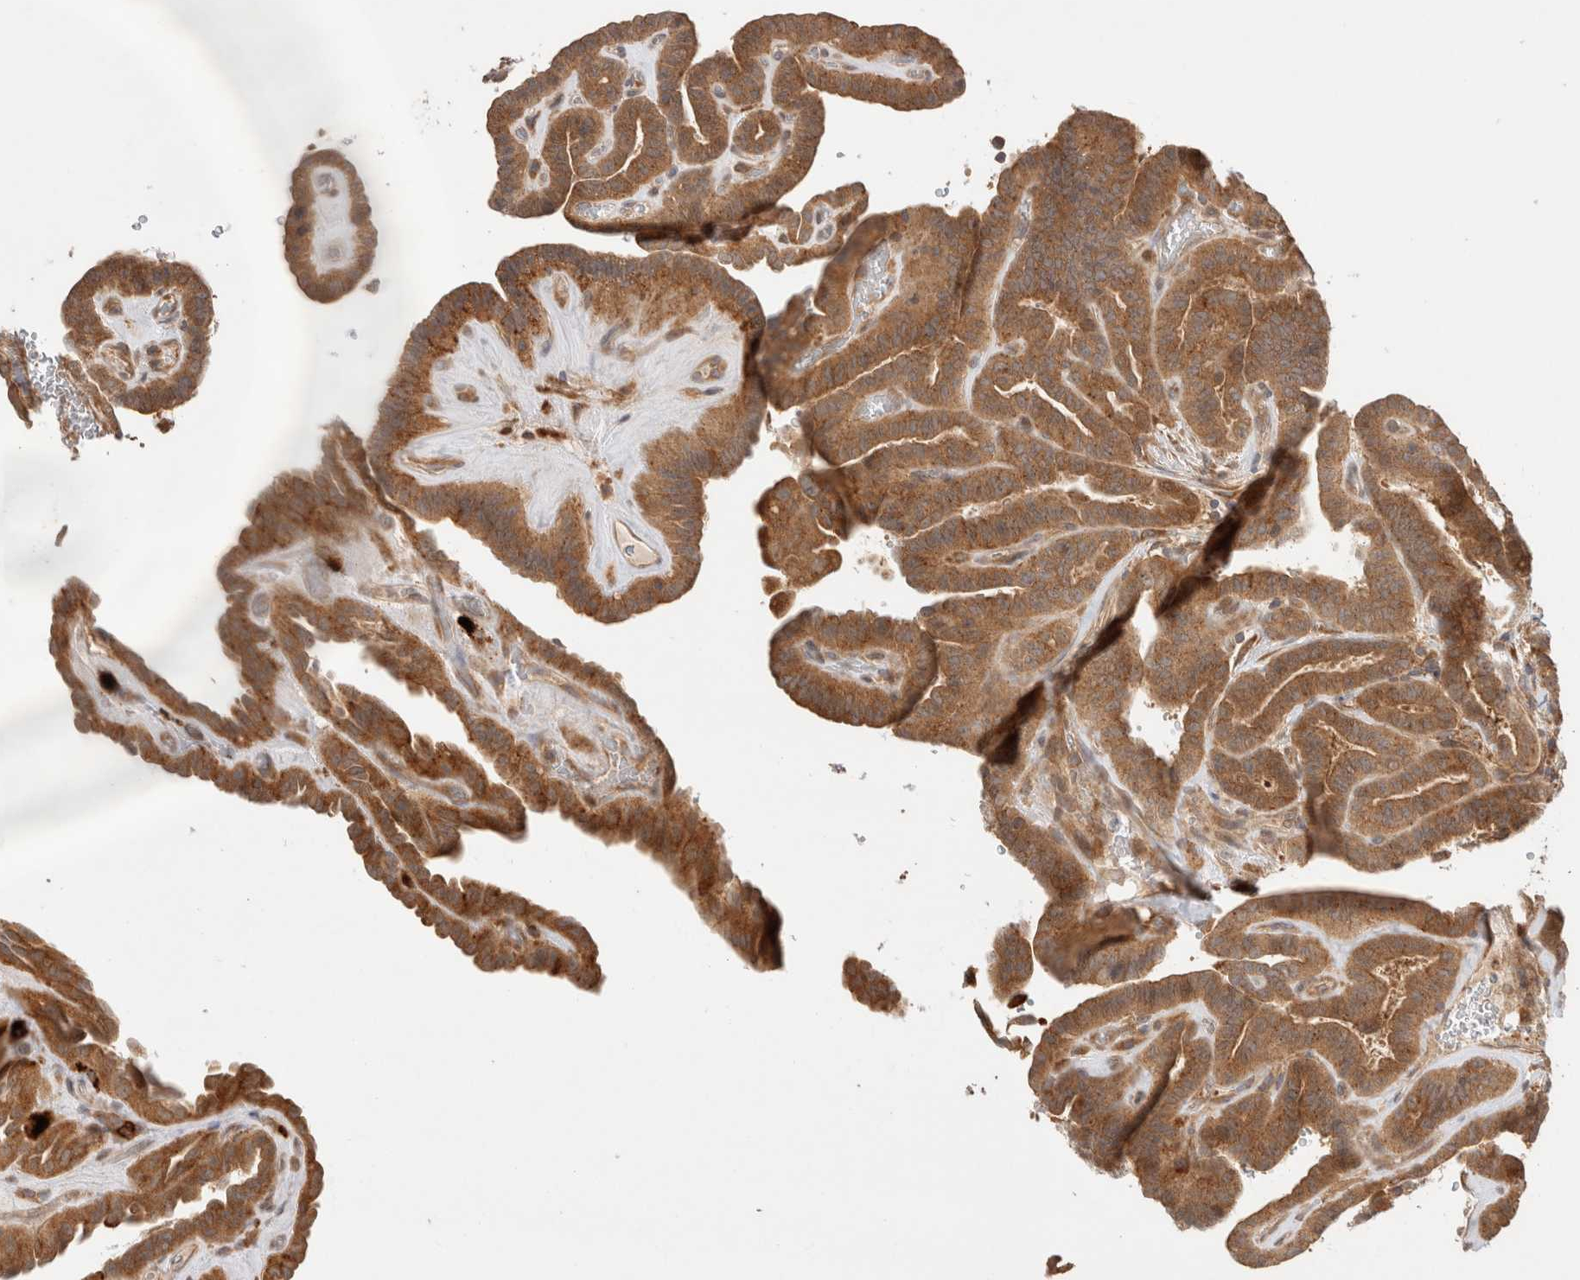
{"staining": {"intensity": "moderate", "quantity": ">75%", "location": "cytoplasmic/membranous"}, "tissue": "thyroid cancer", "cell_type": "Tumor cells", "image_type": "cancer", "snomed": [{"axis": "morphology", "description": "Papillary adenocarcinoma, NOS"}, {"axis": "topography", "description": "Thyroid gland"}], "caption": "An IHC photomicrograph of neoplastic tissue is shown. Protein staining in brown highlights moderate cytoplasmic/membranous positivity in papillary adenocarcinoma (thyroid) within tumor cells.", "gene": "VPS28", "patient": {"sex": "male", "age": 77}}